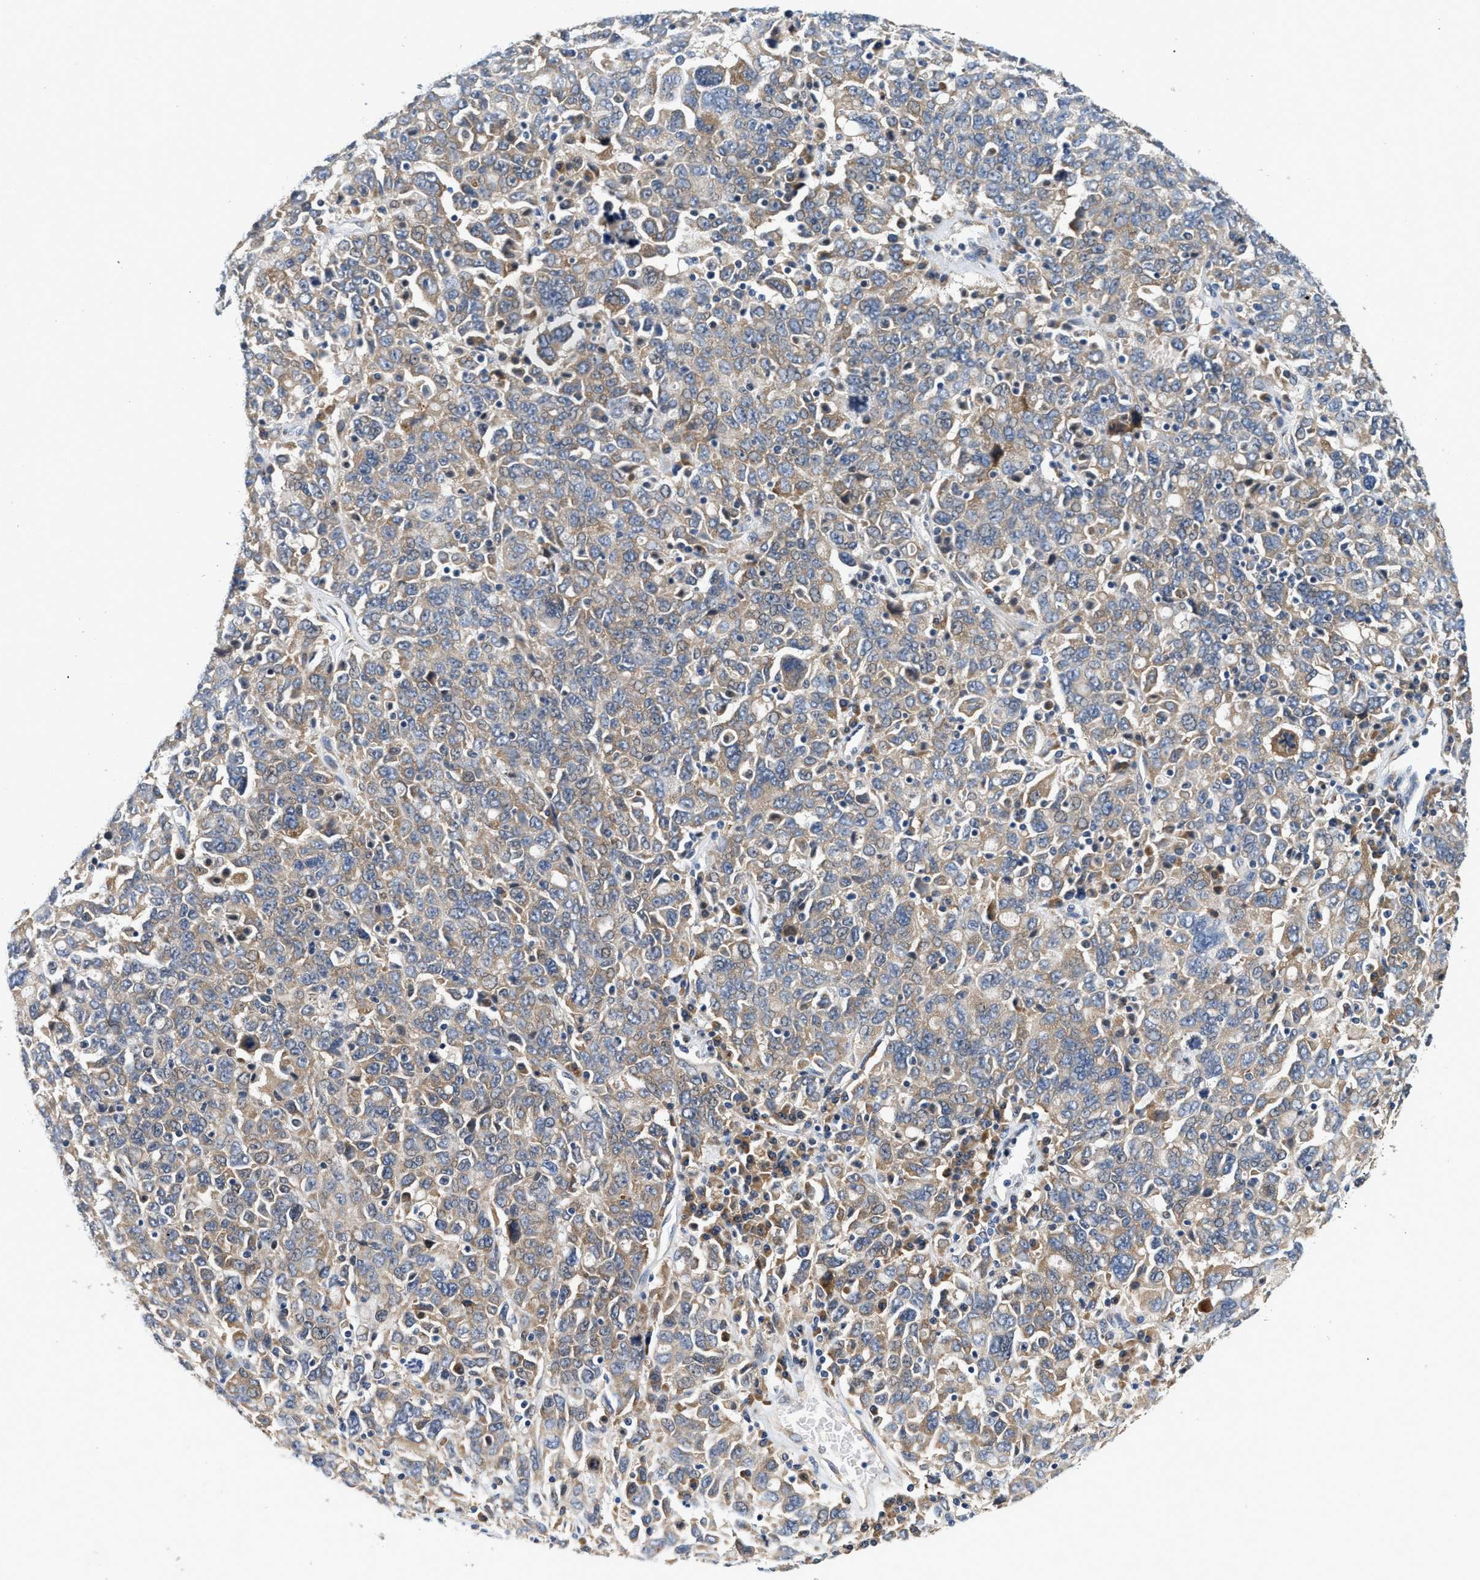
{"staining": {"intensity": "weak", "quantity": ">75%", "location": "cytoplasmic/membranous"}, "tissue": "ovarian cancer", "cell_type": "Tumor cells", "image_type": "cancer", "snomed": [{"axis": "morphology", "description": "Carcinoma, endometroid"}, {"axis": "topography", "description": "Ovary"}], "caption": "IHC image of human ovarian cancer (endometroid carcinoma) stained for a protein (brown), which demonstrates low levels of weak cytoplasmic/membranous positivity in approximately >75% of tumor cells.", "gene": "IKBKE", "patient": {"sex": "female", "age": 62}}